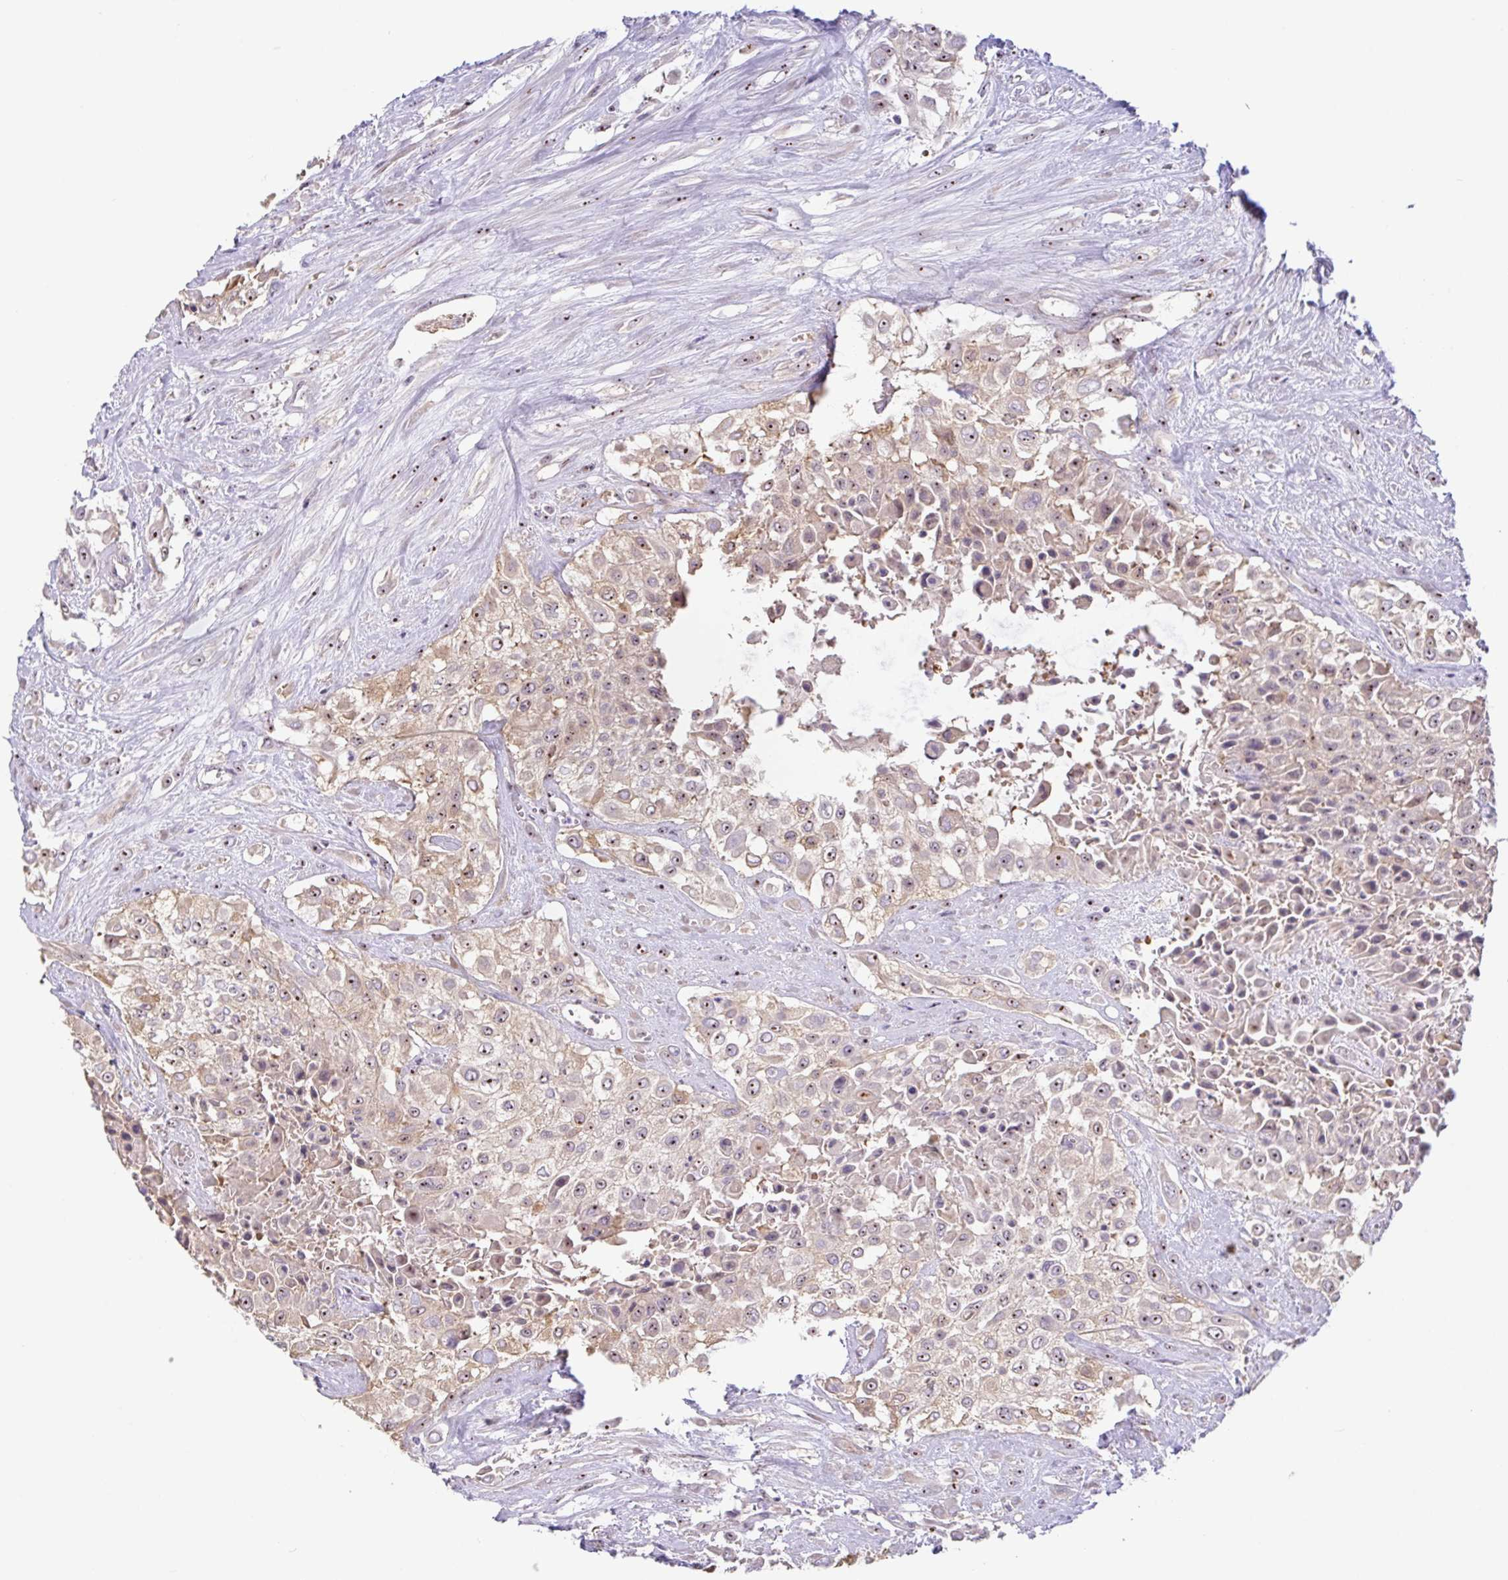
{"staining": {"intensity": "strong", "quantity": "25%-75%", "location": "cytoplasmic/membranous,nuclear"}, "tissue": "urothelial cancer", "cell_type": "Tumor cells", "image_type": "cancer", "snomed": [{"axis": "morphology", "description": "Urothelial carcinoma, High grade"}, {"axis": "topography", "description": "Urinary bladder"}], "caption": "Immunohistochemical staining of human urothelial cancer exhibits high levels of strong cytoplasmic/membranous and nuclear expression in approximately 25%-75% of tumor cells.", "gene": "MXRA8", "patient": {"sex": "male", "age": 57}}